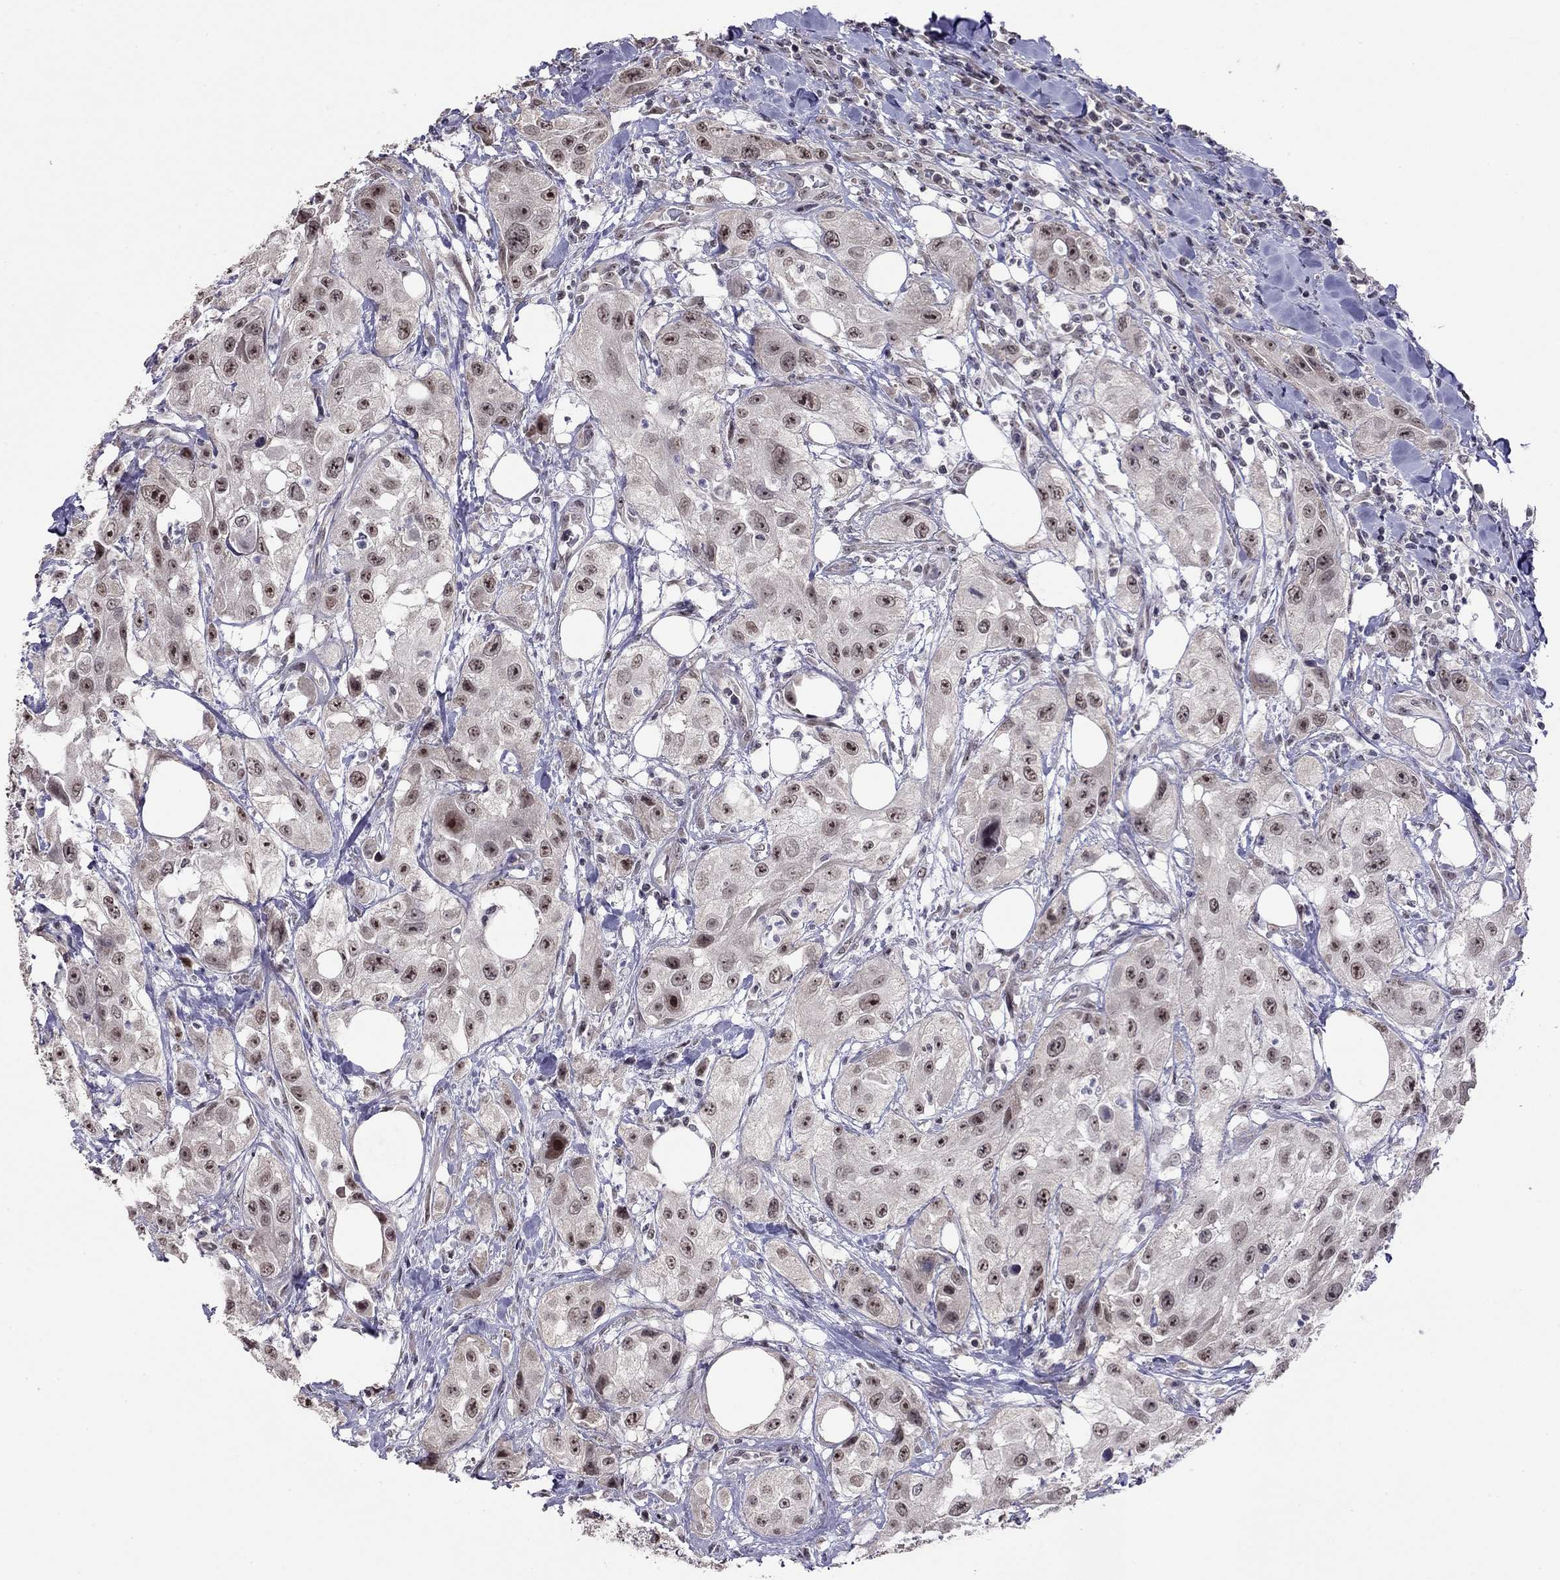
{"staining": {"intensity": "strong", "quantity": "25%-75%", "location": "nuclear"}, "tissue": "urothelial cancer", "cell_type": "Tumor cells", "image_type": "cancer", "snomed": [{"axis": "morphology", "description": "Urothelial carcinoma, High grade"}, {"axis": "topography", "description": "Urinary bladder"}], "caption": "Brown immunohistochemical staining in human urothelial cancer displays strong nuclear positivity in about 25%-75% of tumor cells. The protein of interest is stained brown, and the nuclei are stained in blue (DAB (3,3'-diaminobenzidine) IHC with brightfield microscopy, high magnification).", "gene": "HES5", "patient": {"sex": "male", "age": 79}}